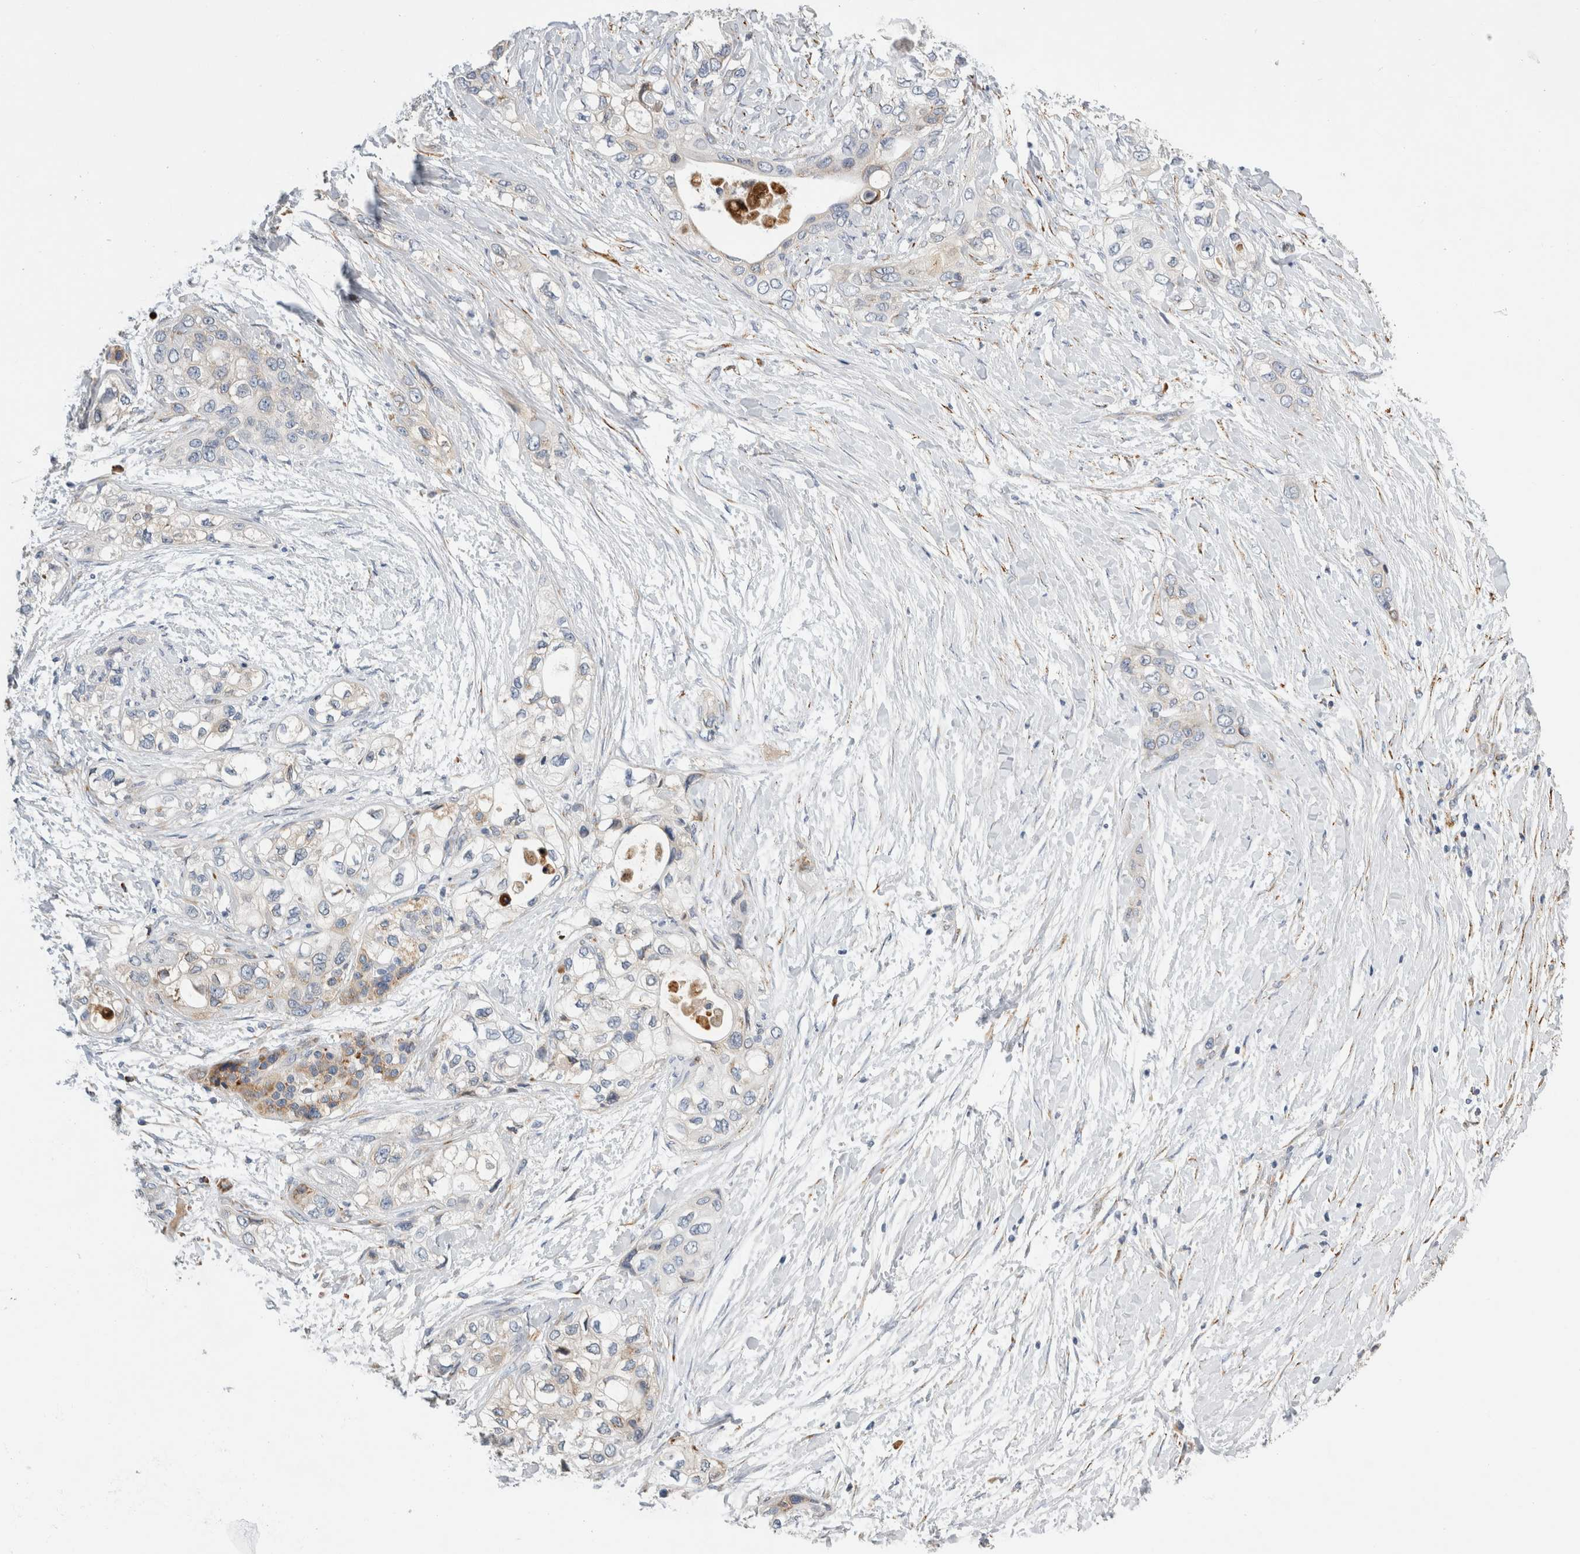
{"staining": {"intensity": "negative", "quantity": "none", "location": "none"}, "tissue": "pancreatic cancer", "cell_type": "Tumor cells", "image_type": "cancer", "snomed": [{"axis": "morphology", "description": "Adenocarcinoma, NOS"}, {"axis": "topography", "description": "Pancreas"}], "caption": "A high-resolution histopathology image shows immunohistochemistry (IHC) staining of pancreatic cancer (adenocarcinoma), which exhibits no significant expression in tumor cells.", "gene": "RPN2", "patient": {"sex": "female", "age": 70}}